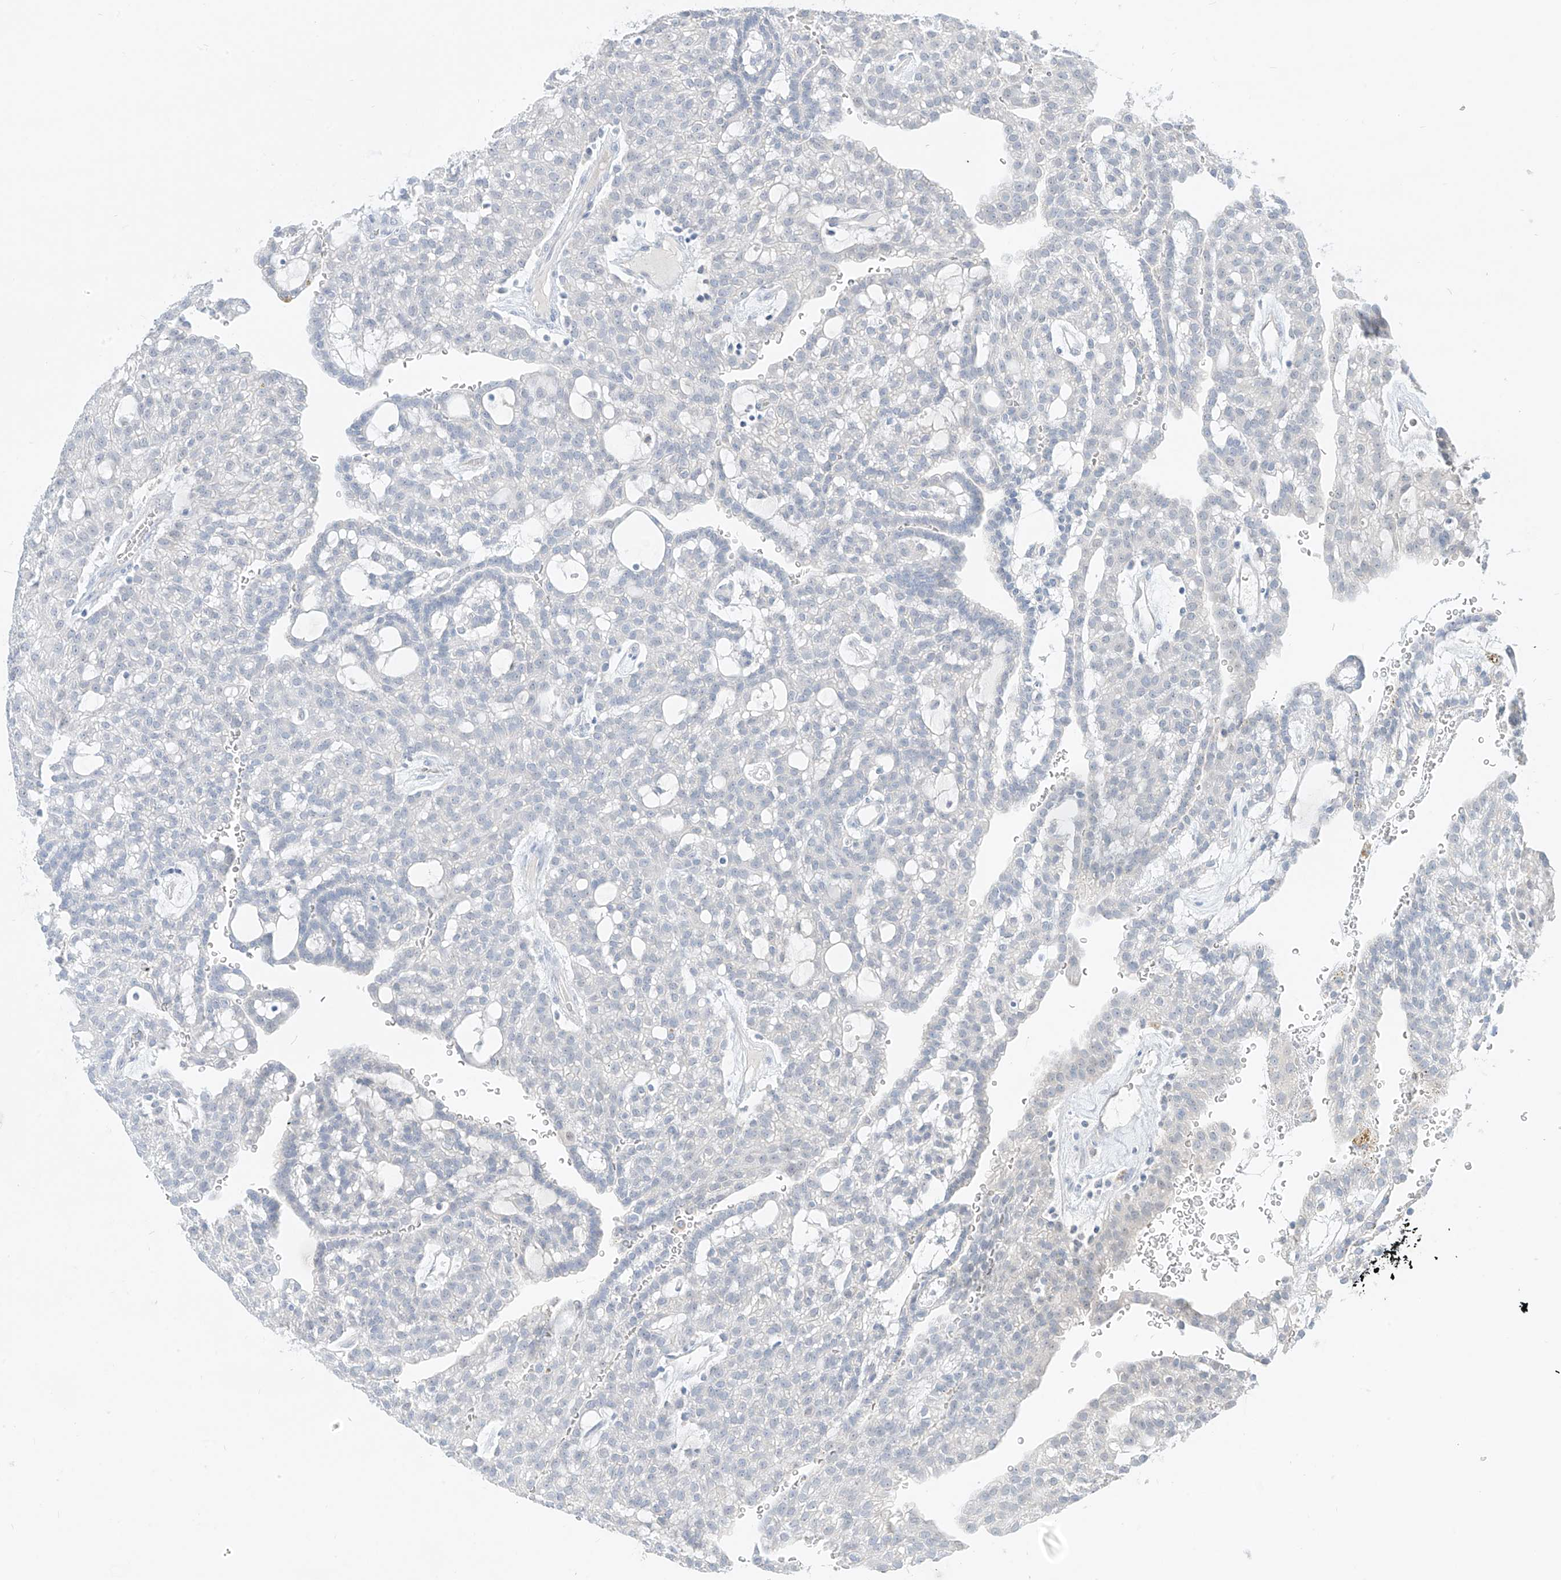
{"staining": {"intensity": "negative", "quantity": "none", "location": "none"}, "tissue": "renal cancer", "cell_type": "Tumor cells", "image_type": "cancer", "snomed": [{"axis": "morphology", "description": "Adenocarcinoma, NOS"}, {"axis": "topography", "description": "Kidney"}], "caption": "A micrograph of adenocarcinoma (renal) stained for a protein exhibits no brown staining in tumor cells.", "gene": "BARX2", "patient": {"sex": "male", "age": 63}}